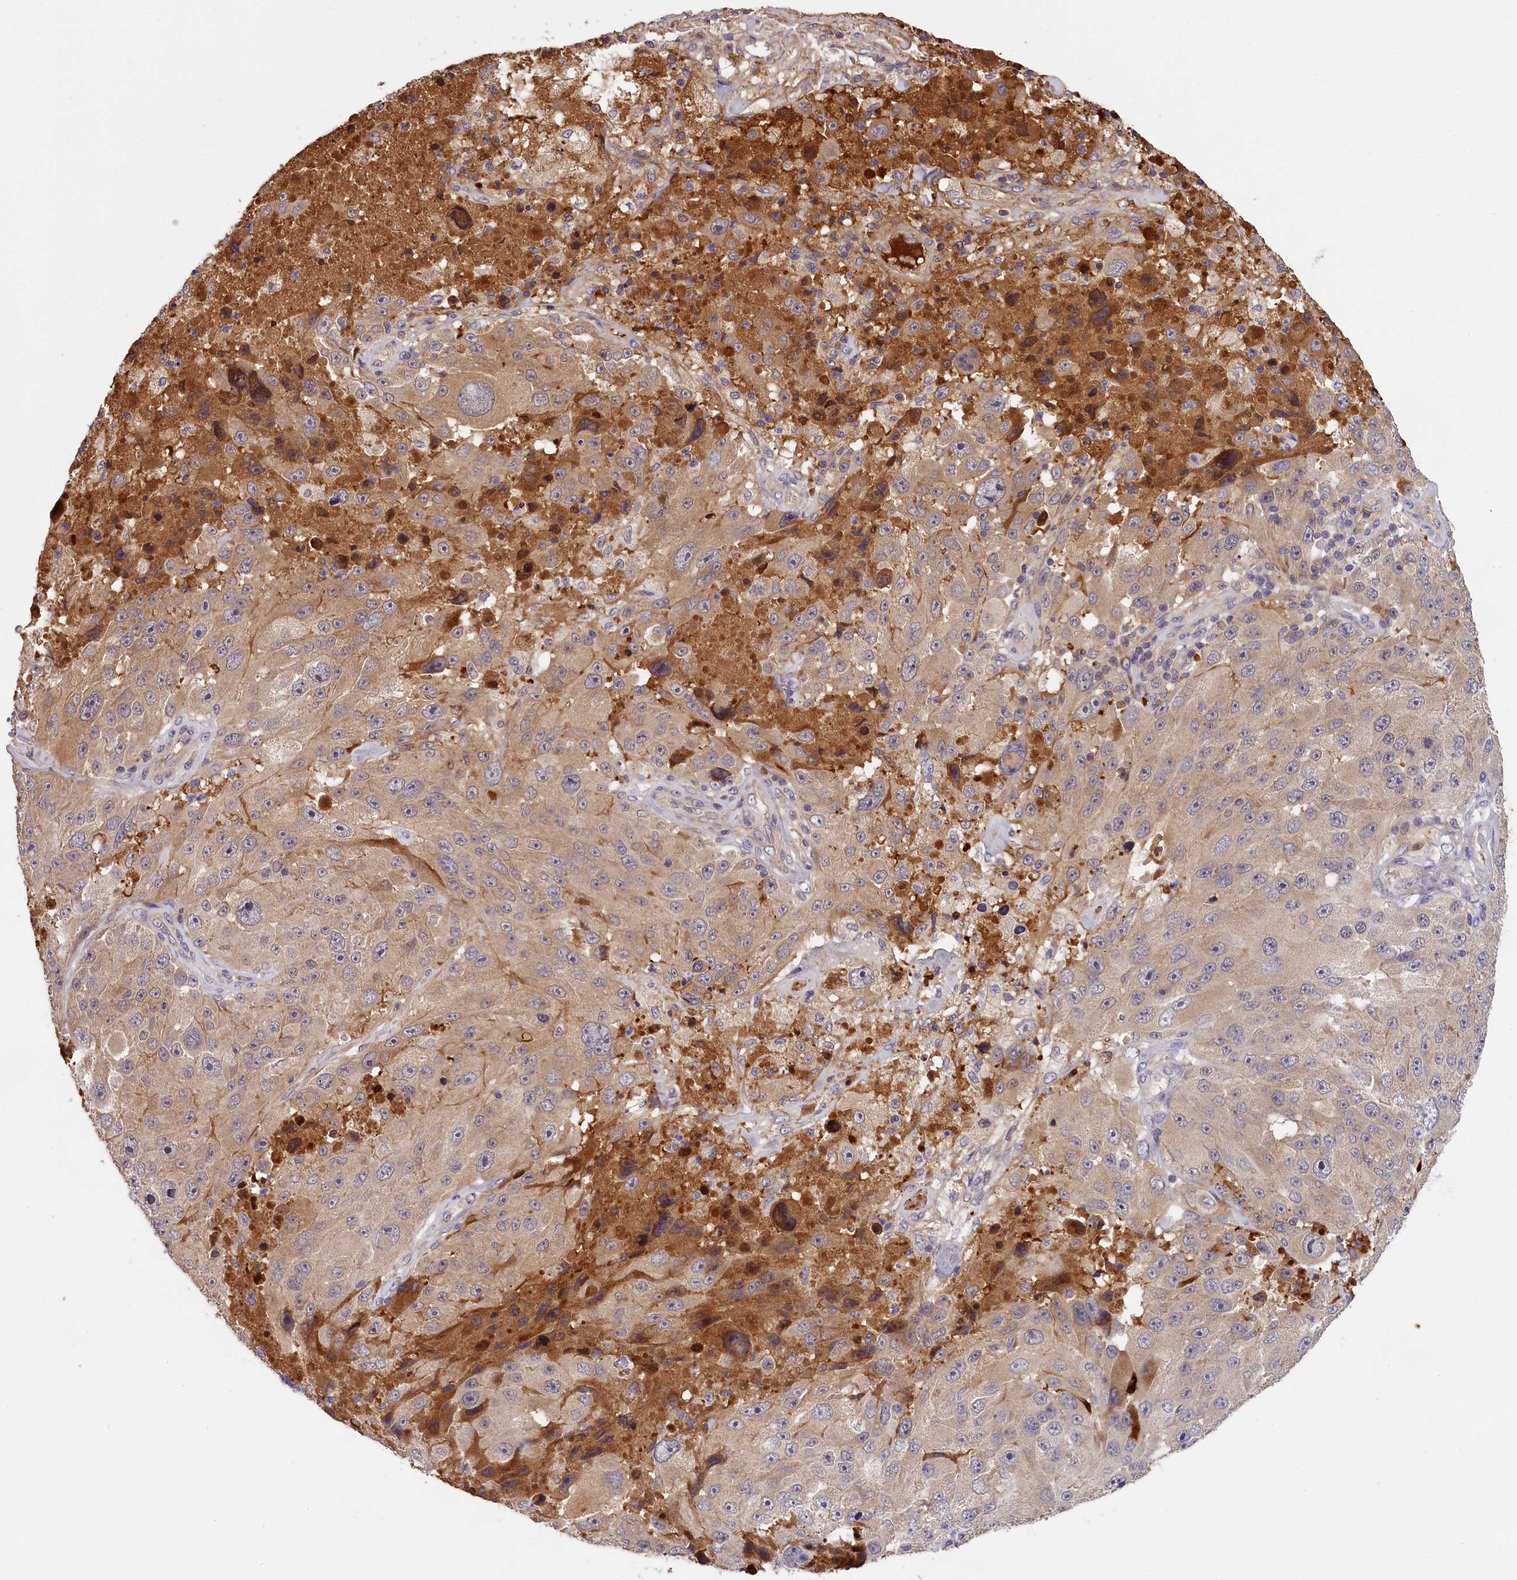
{"staining": {"intensity": "moderate", "quantity": "<25%", "location": "cytoplasmic/membranous,nuclear"}, "tissue": "melanoma", "cell_type": "Tumor cells", "image_type": "cancer", "snomed": [{"axis": "morphology", "description": "Malignant melanoma, Metastatic site"}, {"axis": "topography", "description": "Lymph node"}], "caption": "There is low levels of moderate cytoplasmic/membranous and nuclear staining in tumor cells of malignant melanoma (metastatic site), as demonstrated by immunohistochemical staining (brown color).", "gene": "PHAF1", "patient": {"sex": "male", "age": 62}}